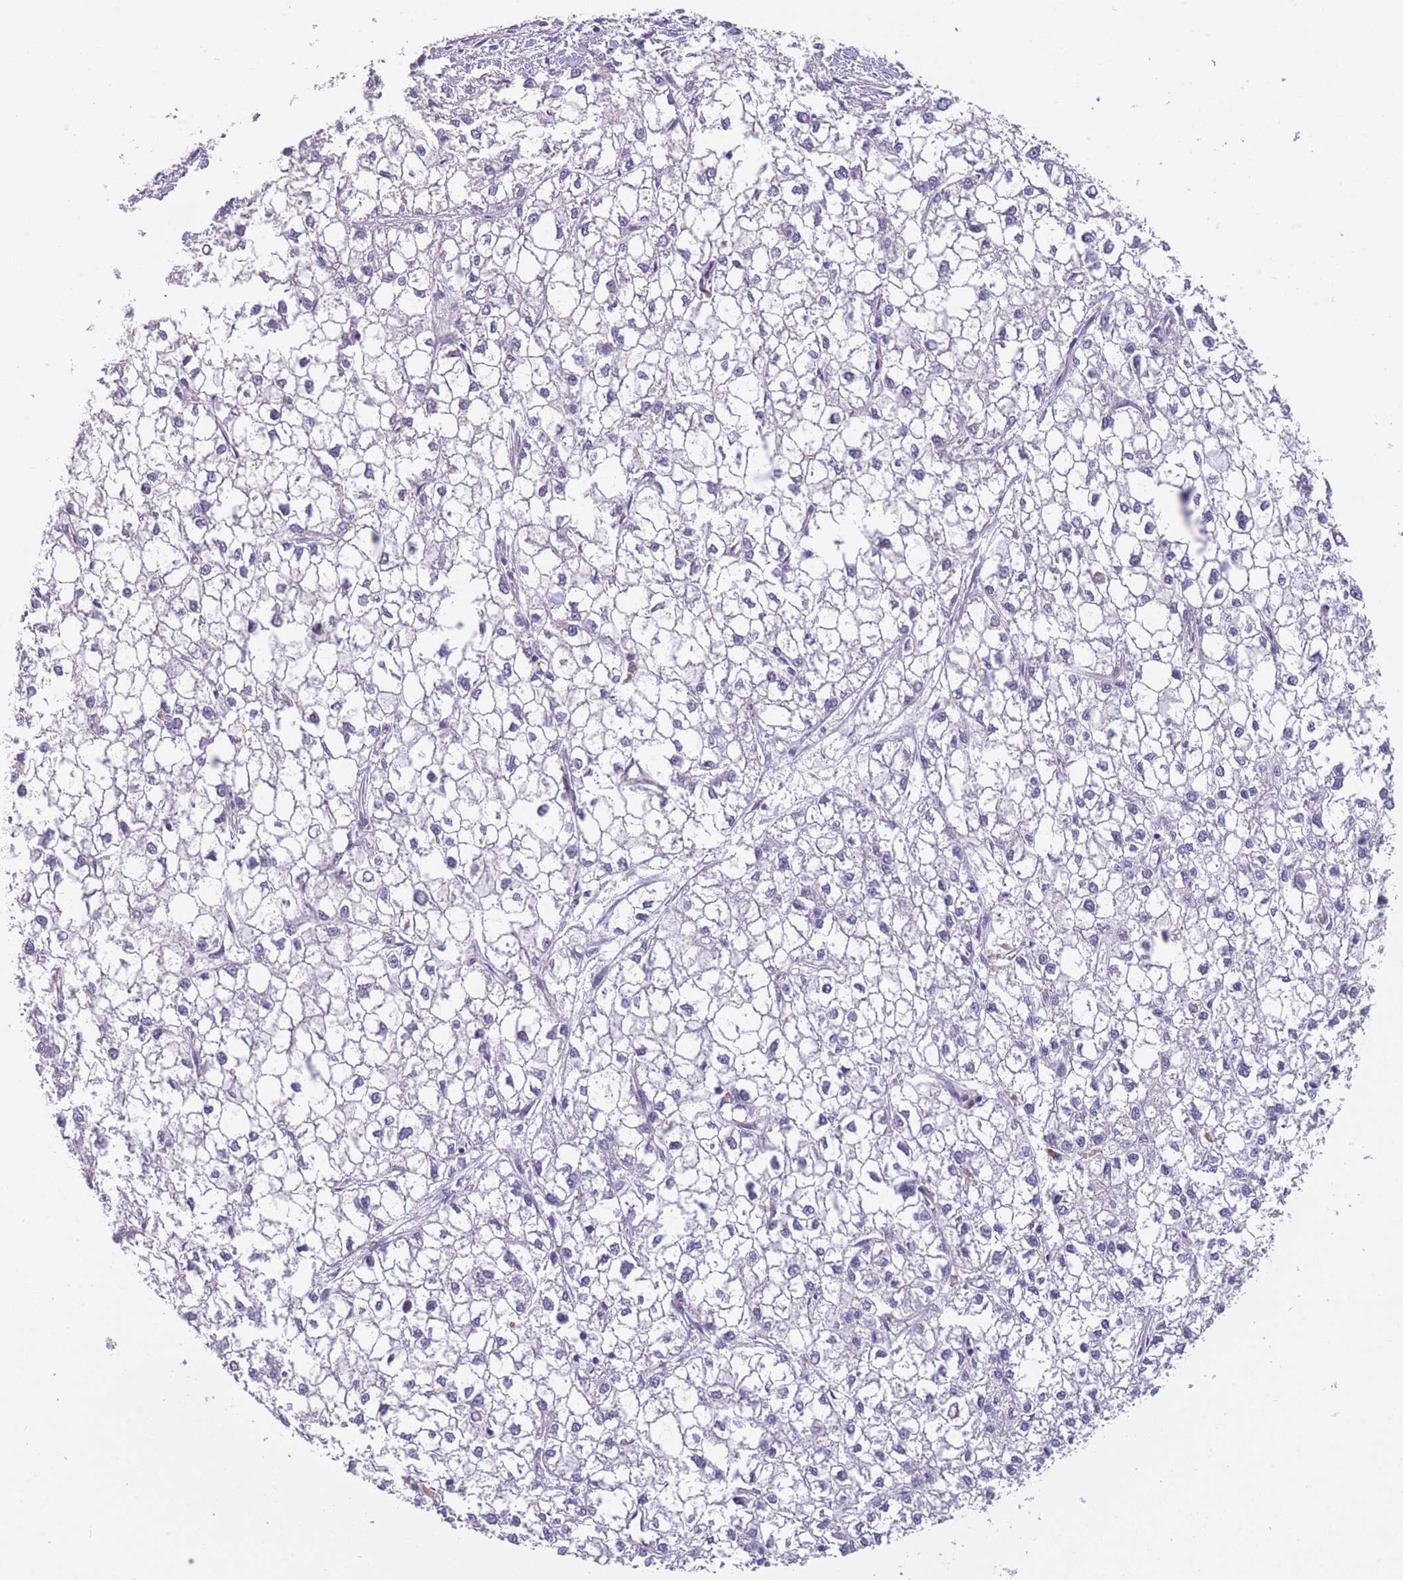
{"staining": {"intensity": "negative", "quantity": "none", "location": "none"}, "tissue": "liver cancer", "cell_type": "Tumor cells", "image_type": "cancer", "snomed": [{"axis": "morphology", "description": "Carcinoma, Hepatocellular, NOS"}, {"axis": "topography", "description": "Liver"}], "caption": "Immunohistochemical staining of human hepatocellular carcinoma (liver) shows no significant staining in tumor cells.", "gene": "FAM83F", "patient": {"sex": "female", "age": 43}}